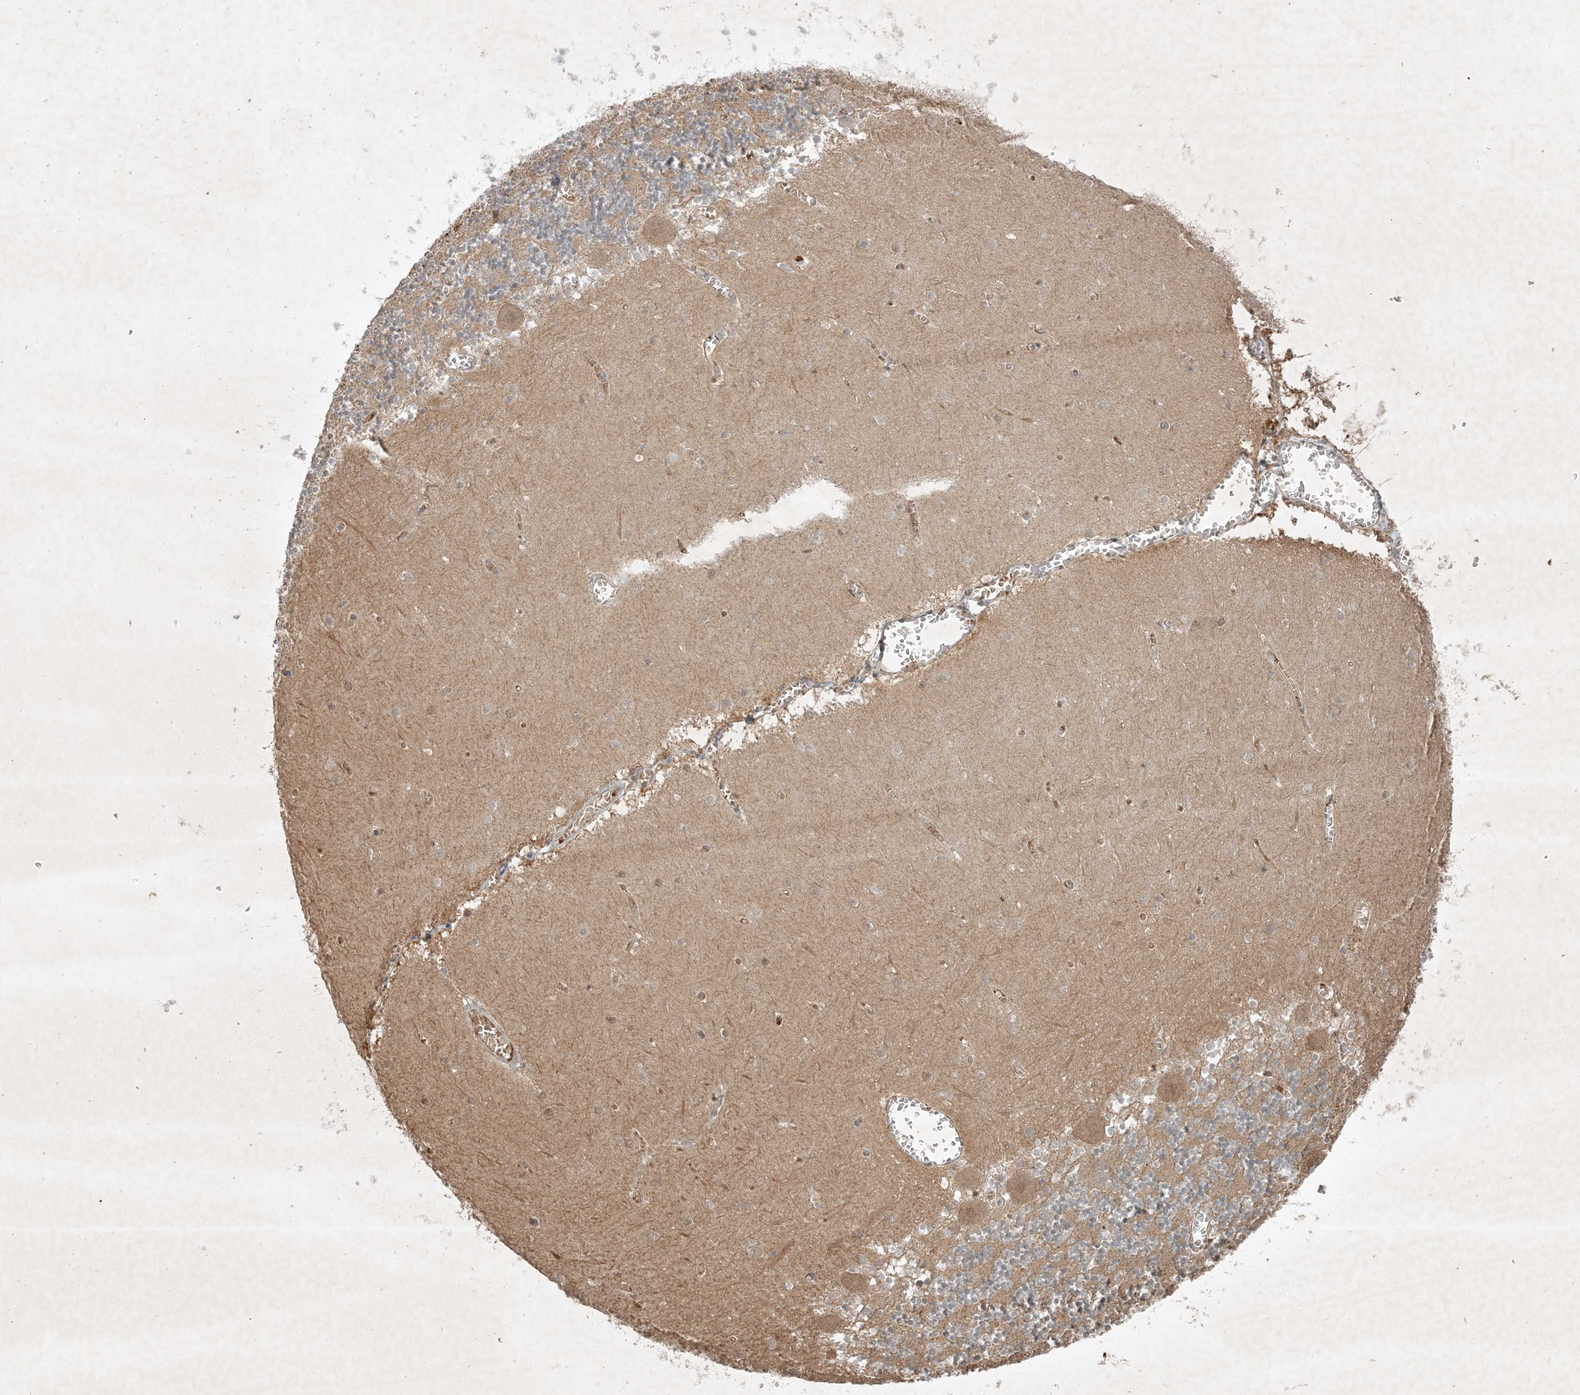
{"staining": {"intensity": "weak", "quantity": "25%-75%", "location": "cytoplasmic/membranous"}, "tissue": "cerebellum", "cell_type": "Cells in granular layer", "image_type": "normal", "snomed": [{"axis": "morphology", "description": "Normal tissue, NOS"}, {"axis": "topography", "description": "Cerebellum"}], "caption": "Cerebellum stained with DAB IHC reveals low levels of weak cytoplasmic/membranous expression in approximately 25%-75% of cells in granular layer.", "gene": "TNFAIP6", "patient": {"sex": "female", "age": 28}}